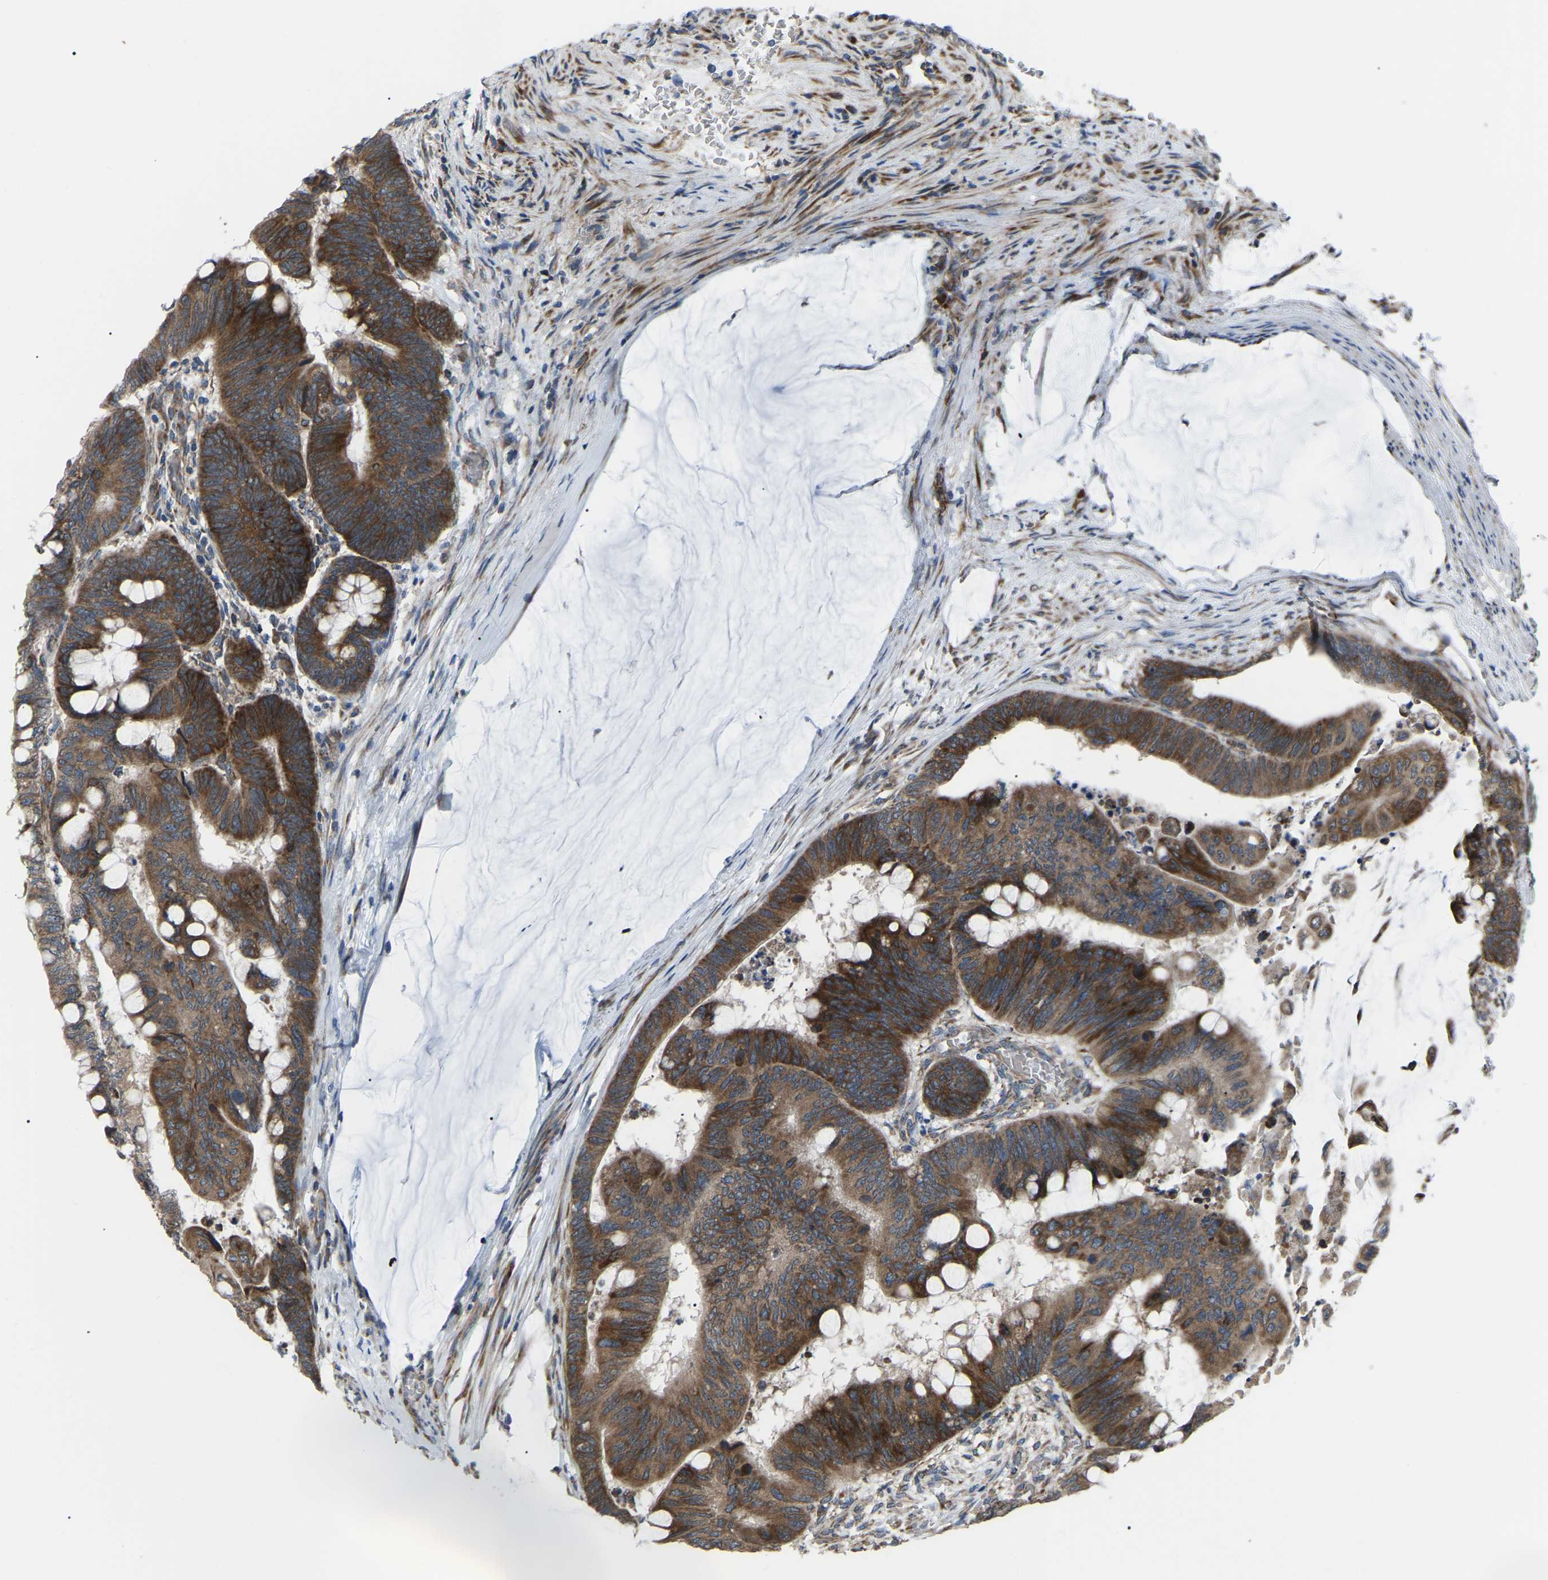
{"staining": {"intensity": "strong", "quantity": ">75%", "location": "cytoplasmic/membranous"}, "tissue": "colorectal cancer", "cell_type": "Tumor cells", "image_type": "cancer", "snomed": [{"axis": "morphology", "description": "Normal tissue, NOS"}, {"axis": "morphology", "description": "Adenocarcinoma, NOS"}, {"axis": "topography", "description": "Rectum"}], "caption": "A brown stain highlights strong cytoplasmic/membranous staining of a protein in human colorectal cancer (adenocarcinoma) tumor cells.", "gene": "AGO2", "patient": {"sex": "male", "age": 92}}